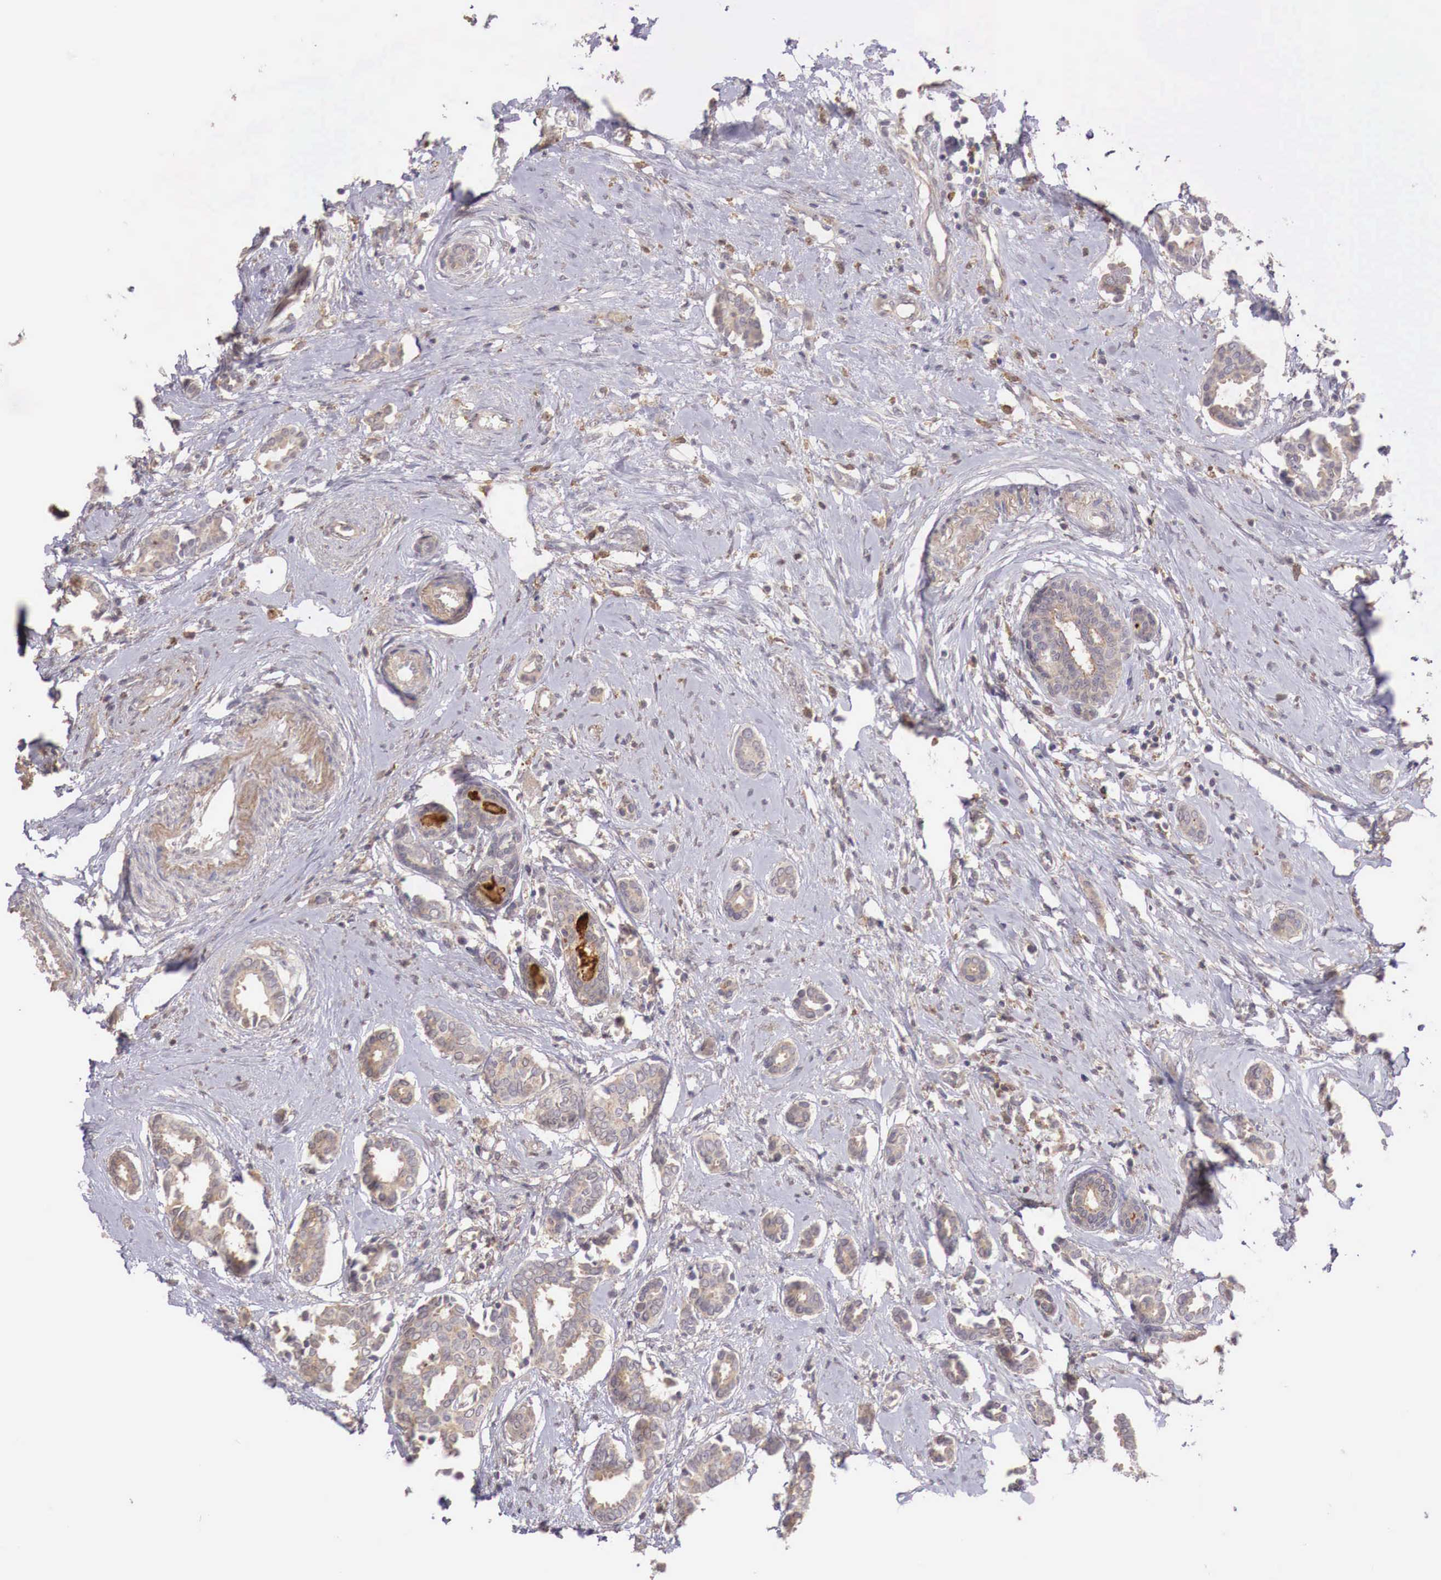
{"staining": {"intensity": "weak", "quantity": "25%-75%", "location": "cytoplasmic/membranous"}, "tissue": "breast cancer", "cell_type": "Tumor cells", "image_type": "cancer", "snomed": [{"axis": "morphology", "description": "Duct carcinoma"}, {"axis": "topography", "description": "Breast"}], "caption": "Immunohistochemistry (DAB) staining of intraductal carcinoma (breast) displays weak cytoplasmic/membranous protein staining in about 25%-75% of tumor cells.", "gene": "CHRDL1", "patient": {"sex": "female", "age": 50}}